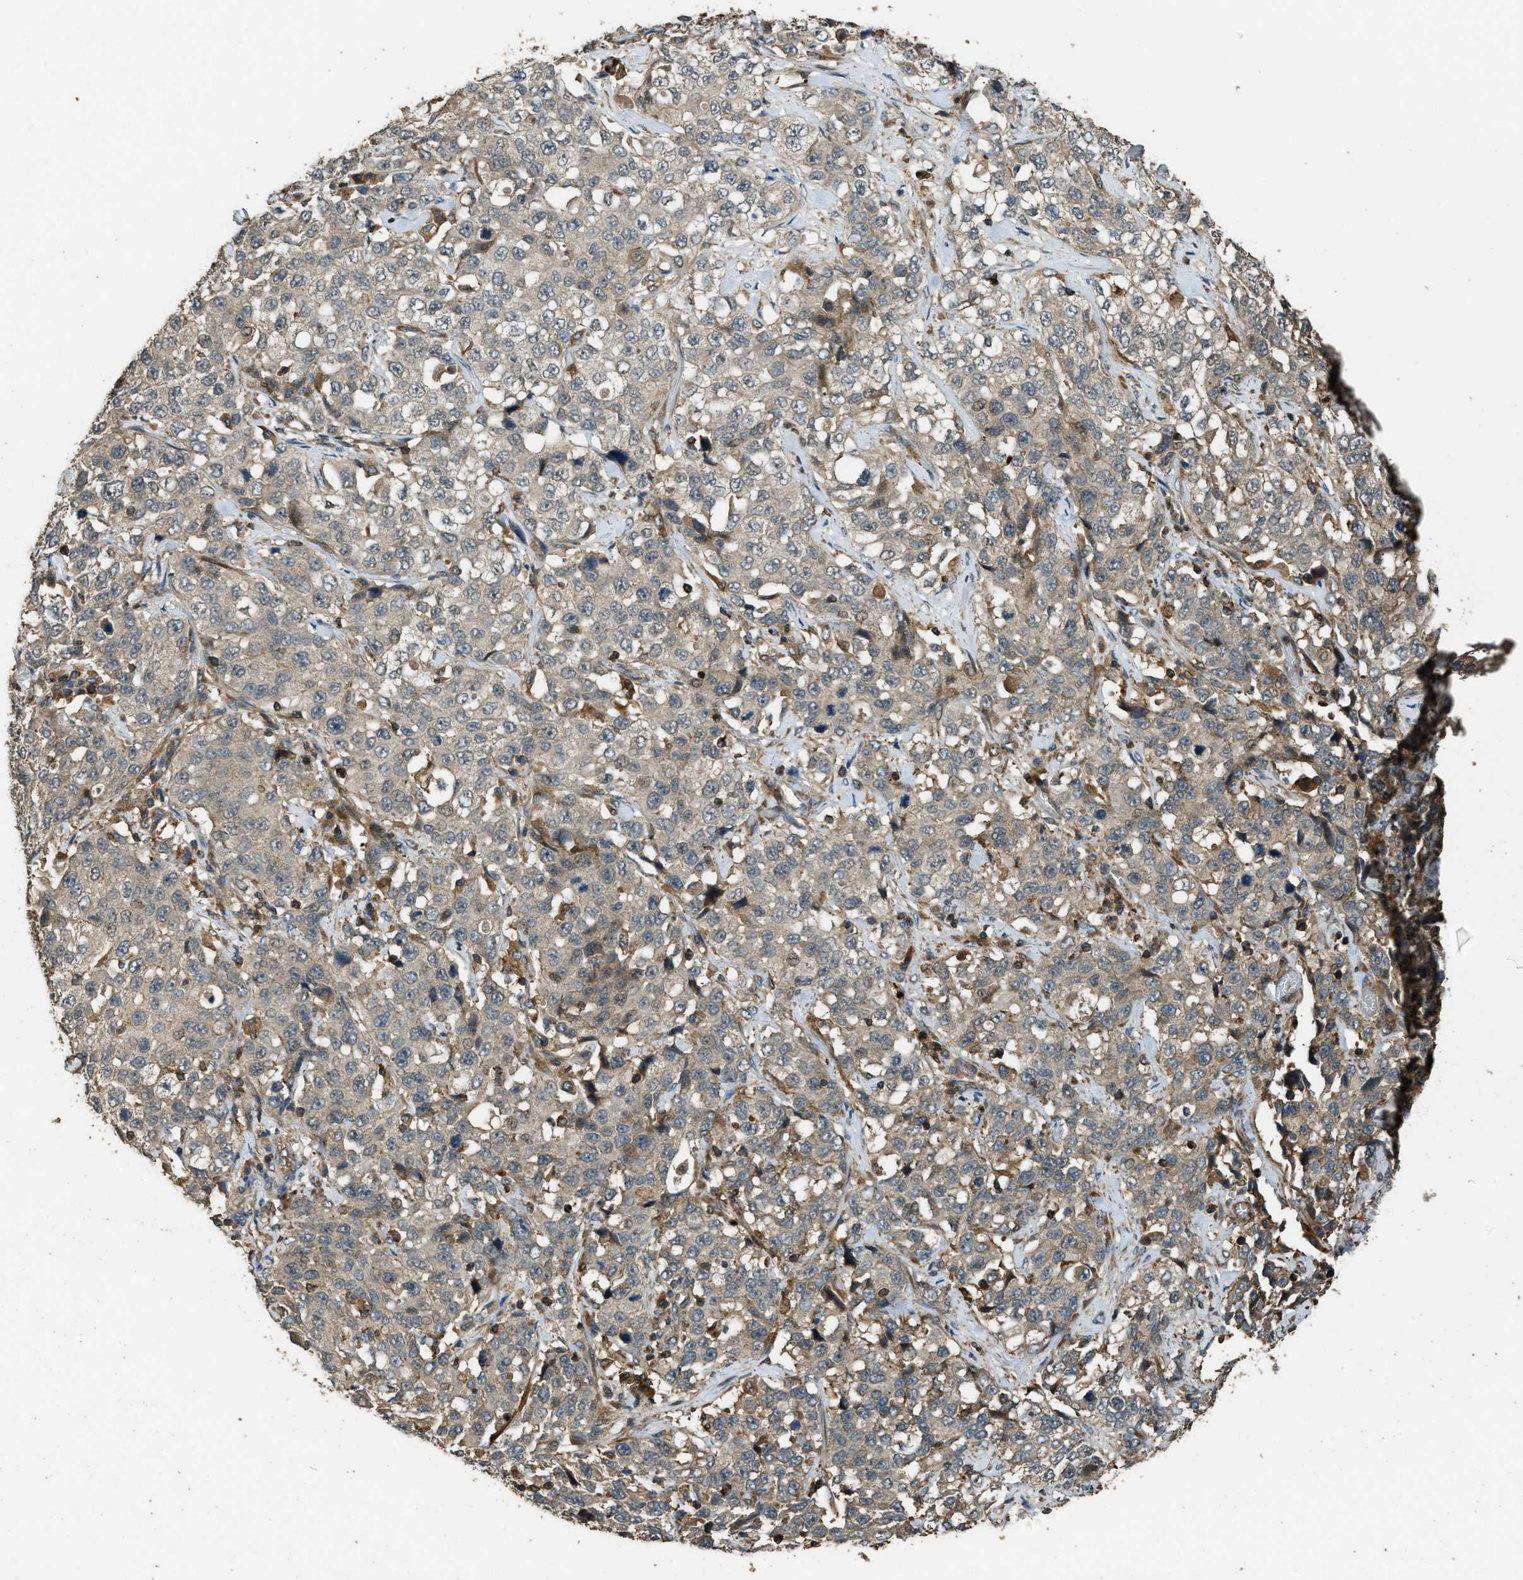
{"staining": {"intensity": "weak", "quantity": ">75%", "location": "cytoplasmic/membranous"}, "tissue": "stomach cancer", "cell_type": "Tumor cells", "image_type": "cancer", "snomed": [{"axis": "morphology", "description": "Normal tissue, NOS"}, {"axis": "morphology", "description": "Adenocarcinoma, NOS"}, {"axis": "topography", "description": "Stomach"}], "caption": "IHC staining of stomach cancer (adenocarcinoma), which demonstrates low levels of weak cytoplasmic/membranous expression in about >75% of tumor cells indicating weak cytoplasmic/membranous protein expression. The staining was performed using DAB (brown) for protein detection and nuclei were counterstained in hematoxylin (blue).", "gene": "PPP6R3", "patient": {"sex": "male", "age": 48}}